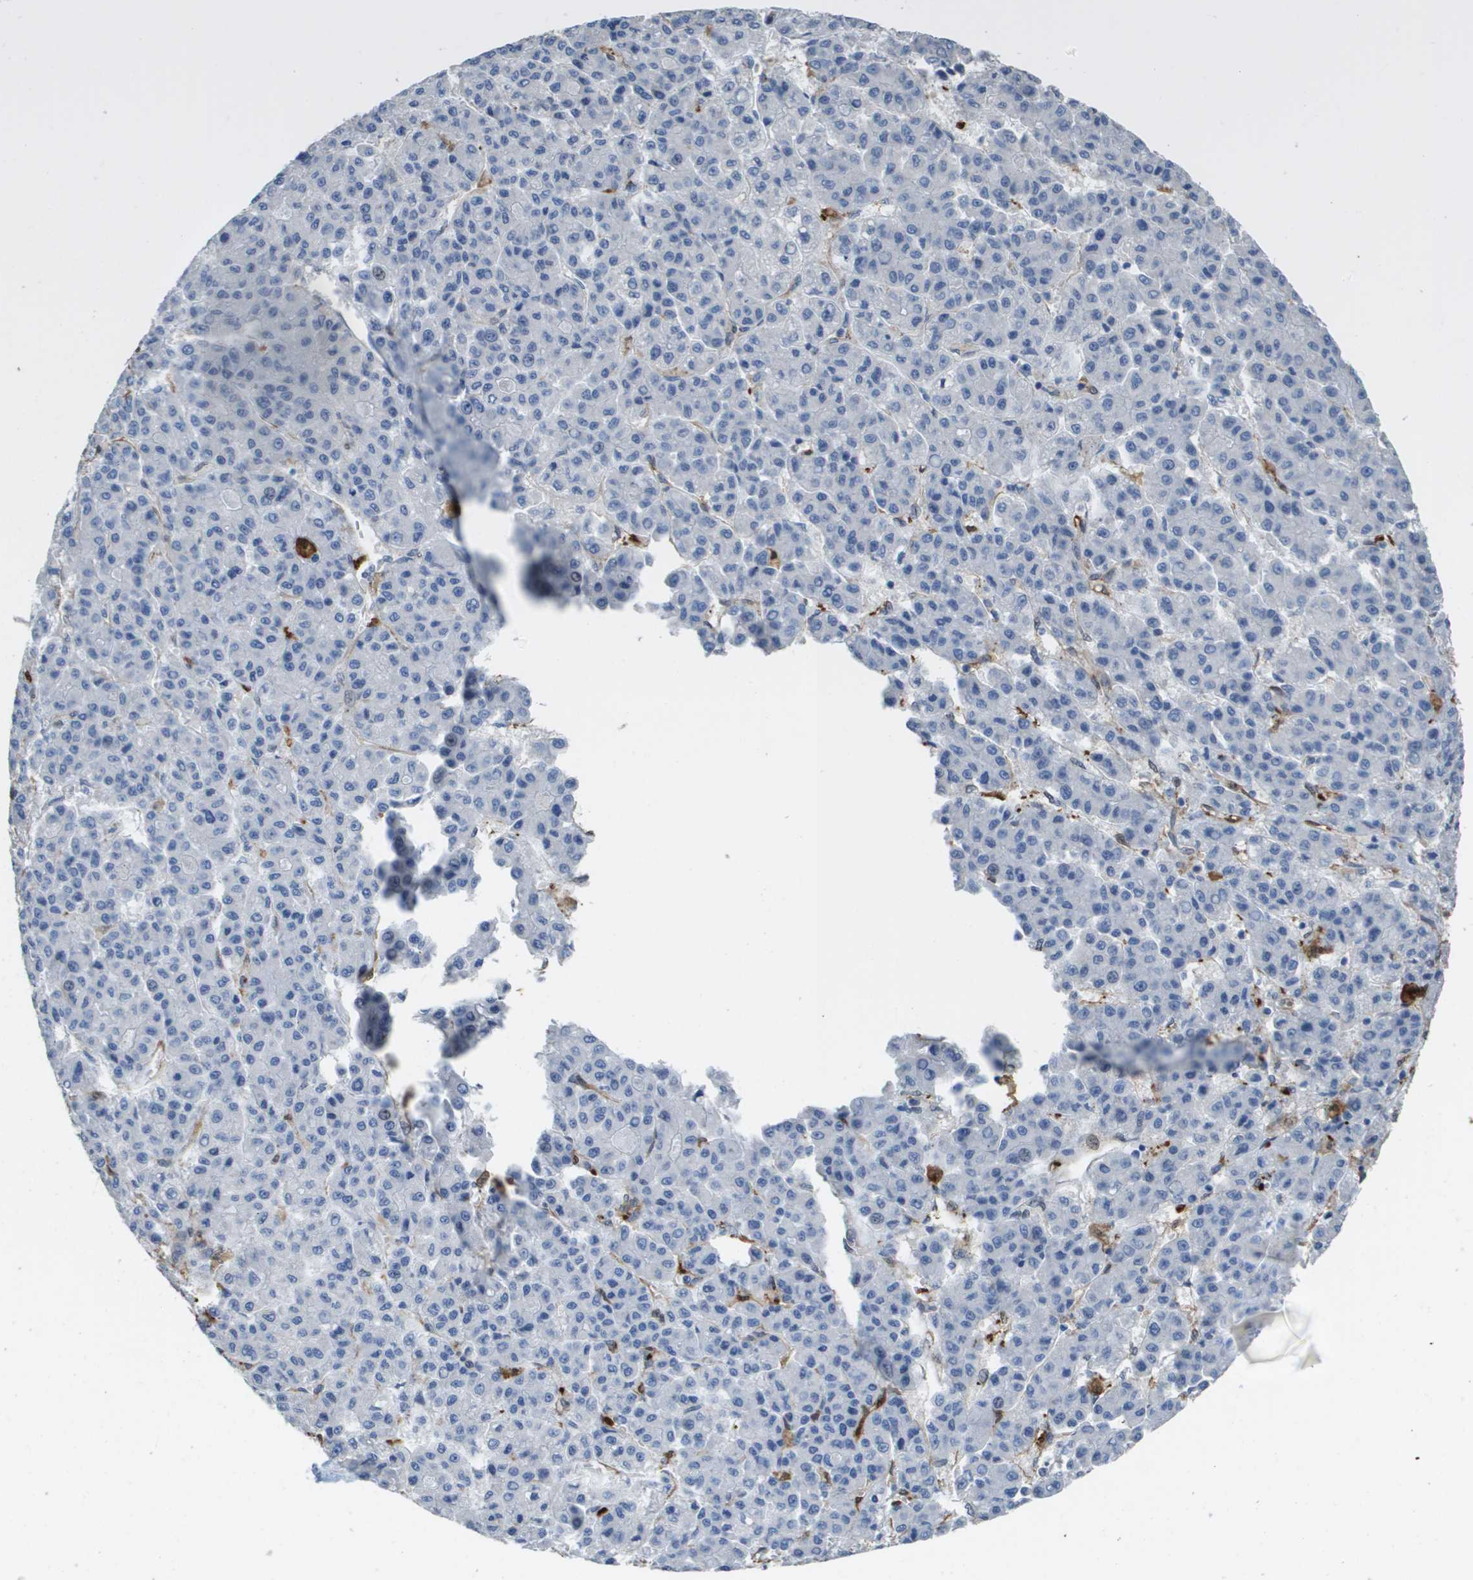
{"staining": {"intensity": "negative", "quantity": "none", "location": "none"}, "tissue": "liver cancer", "cell_type": "Tumor cells", "image_type": "cancer", "snomed": [{"axis": "morphology", "description": "Carcinoma, Hepatocellular, NOS"}, {"axis": "topography", "description": "Liver"}], "caption": "IHC of human liver cancer (hepatocellular carcinoma) exhibits no positivity in tumor cells.", "gene": "FABP5", "patient": {"sex": "male", "age": 70}}